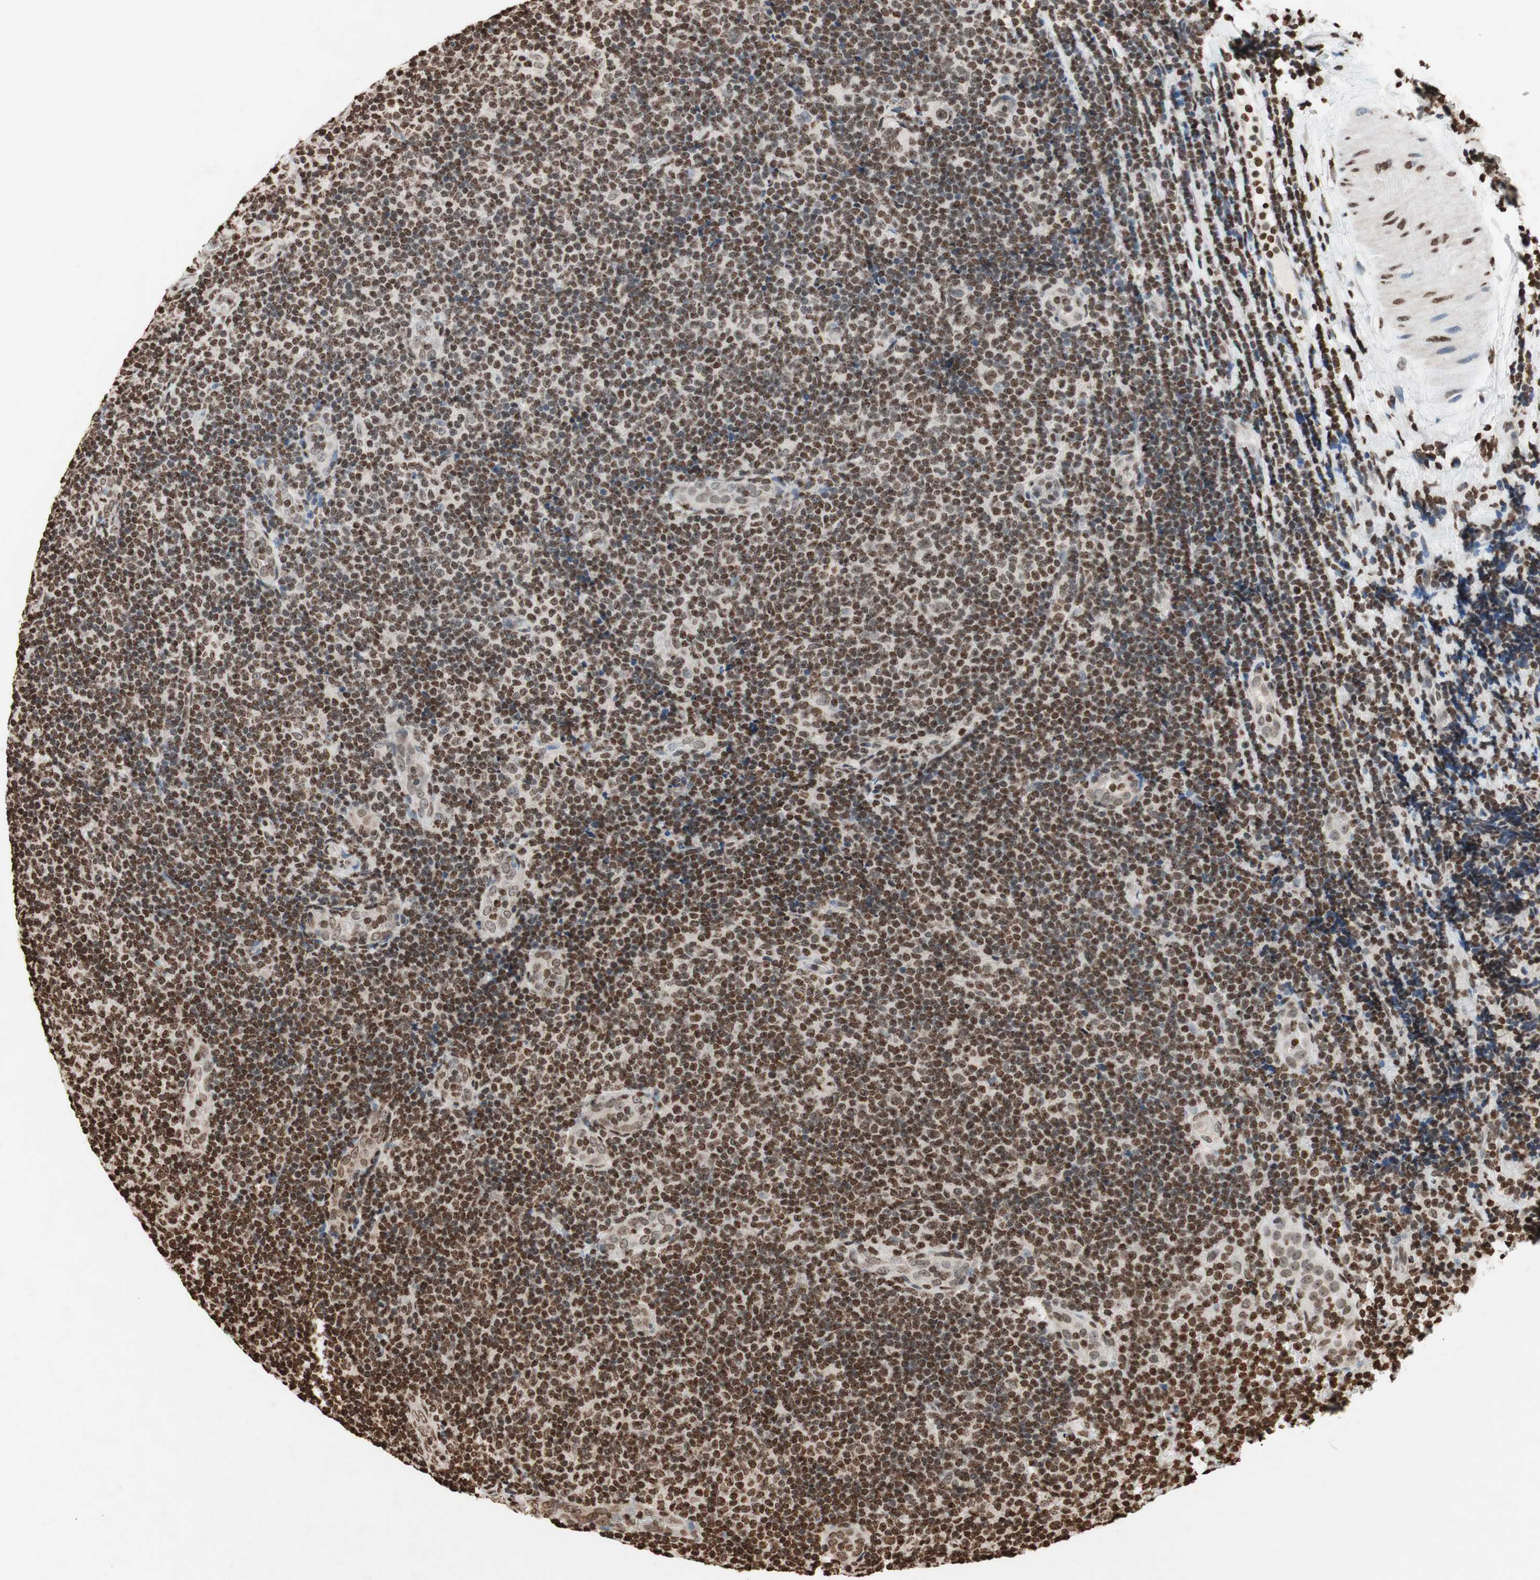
{"staining": {"intensity": "moderate", "quantity": ">75%", "location": "nuclear"}, "tissue": "lymphoma", "cell_type": "Tumor cells", "image_type": "cancer", "snomed": [{"axis": "morphology", "description": "Malignant lymphoma, non-Hodgkin's type, Low grade"}, {"axis": "topography", "description": "Lymph node"}], "caption": "Lymphoma stained for a protein reveals moderate nuclear positivity in tumor cells. (IHC, brightfield microscopy, high magnification).", "gene": "NCOA3", "patient": {"sex": "male", "age": 83}}